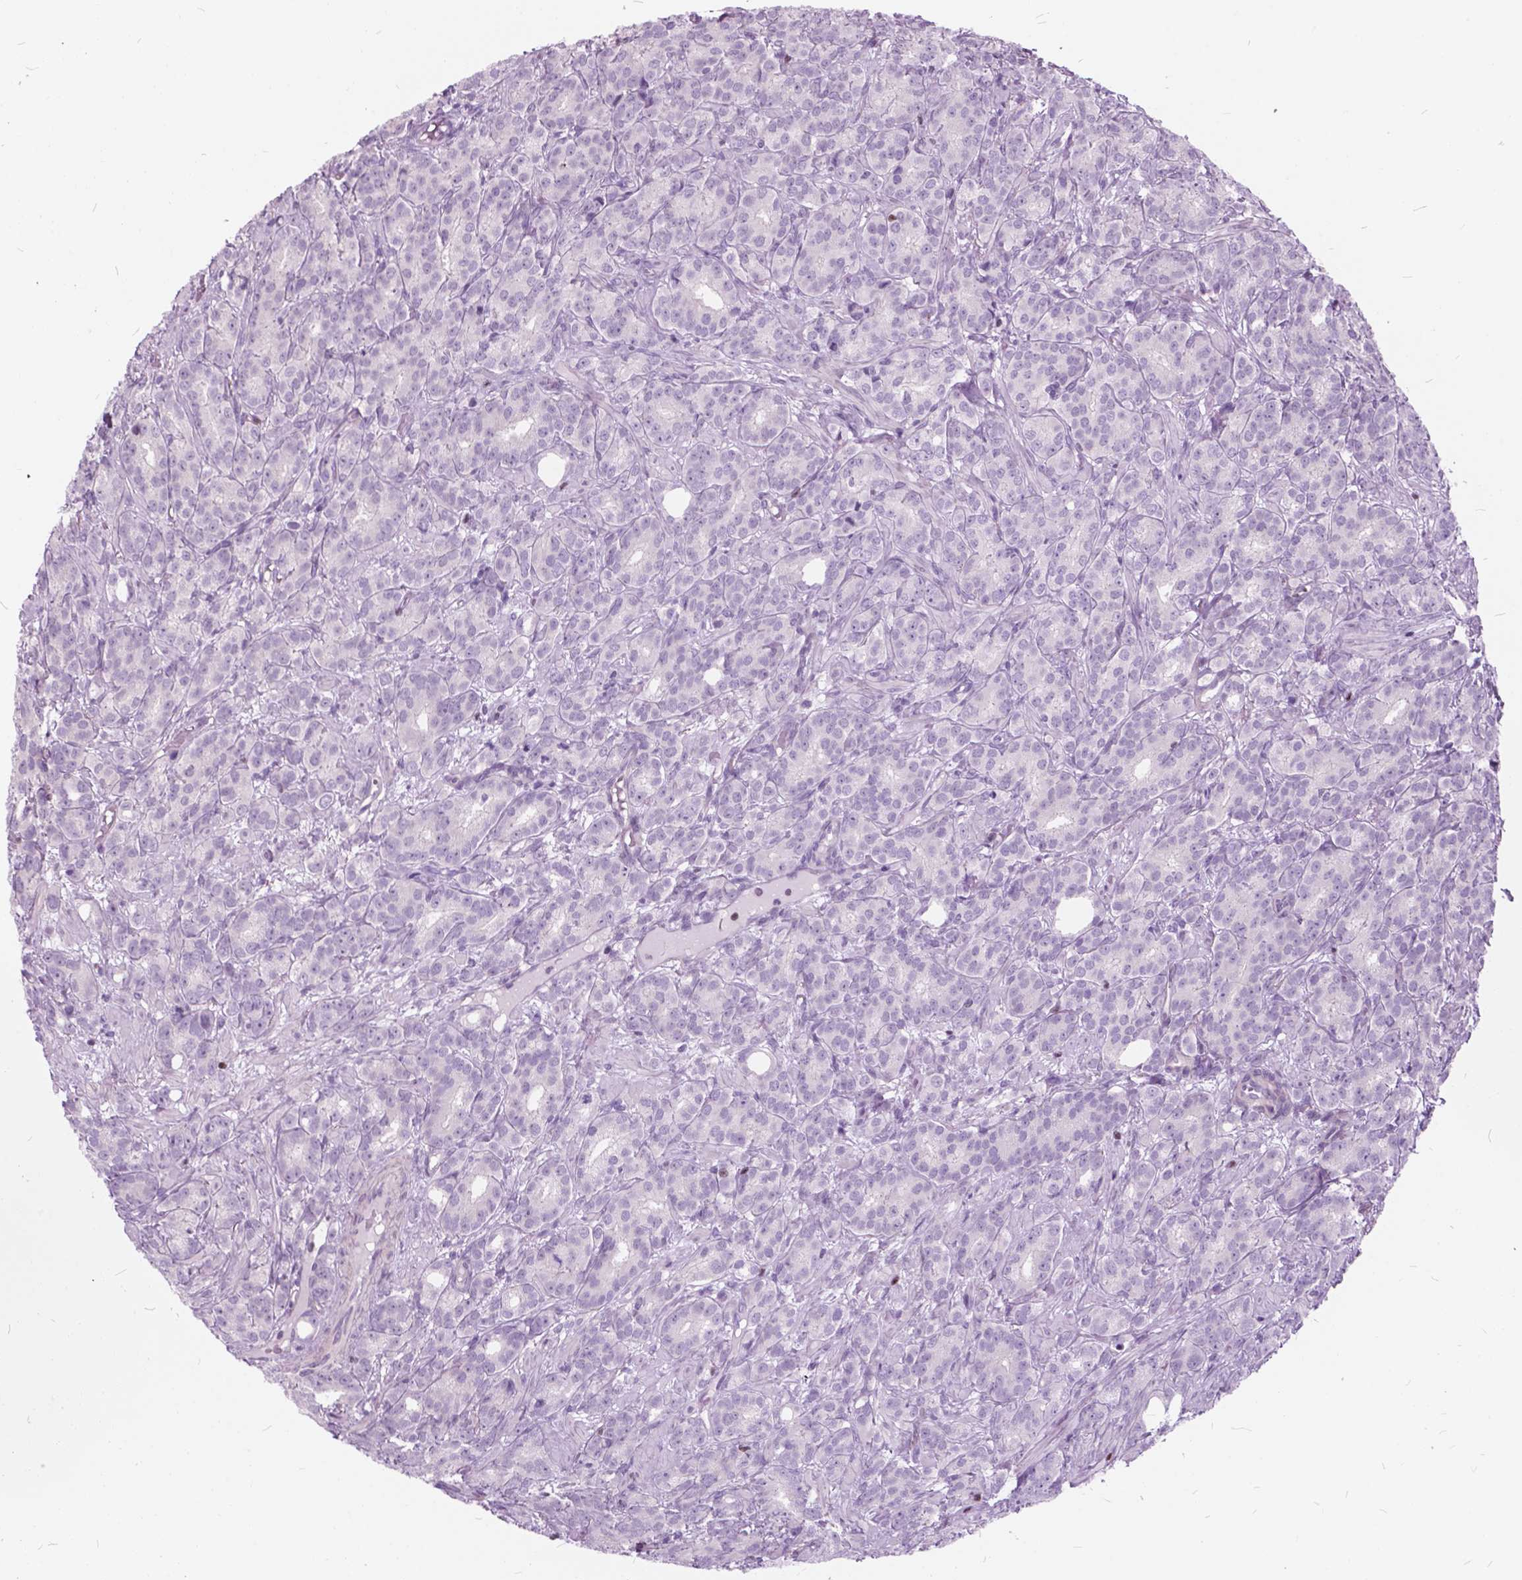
{"staining": {"intensity": "negative", "quantity": "none", "location": "none"}, "tissue": "prostate cancer", "cell_type": "Tumor cells", "image_type": "cancer", "snomed": [{"axis": "morphology", "description": "Adenocarcinoma, High grade"}, {"axis": "topography", "description": "Prostate"}], "caption": "This photomicrograph is of prostate cancer stained with immunohistochemistry (IHC) to label a protein in brown with the nuclei are counter-stained blue. There is no expression in tumor cells.", "gene": "SP140", "patient": {"sex": "male", "age": 90}}